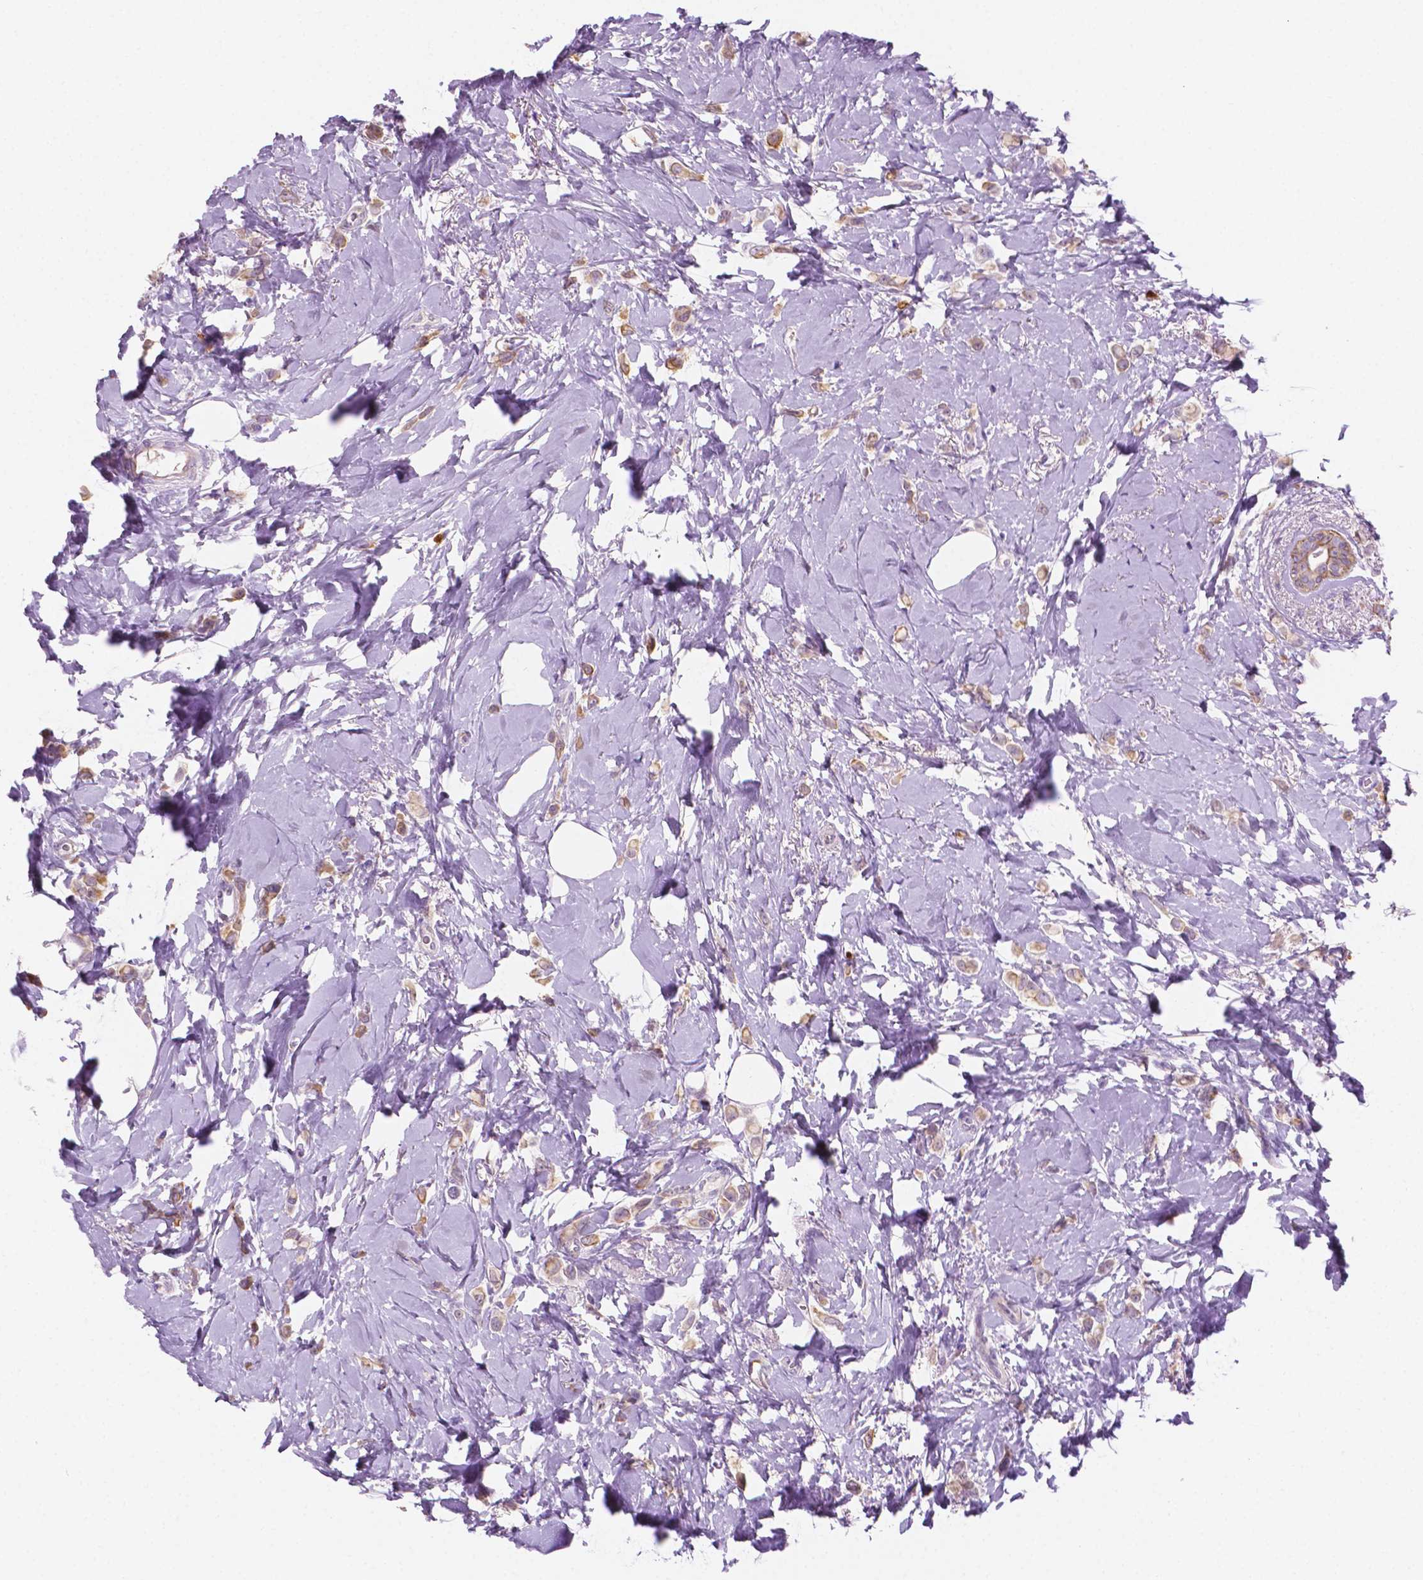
{"staining": {"intensity": "weak", "quantity": ">75%", "location": "cytoplasmic/membranous"}, "tissue": "breast cancer", "cell_type": "Tumor cells", "image_type": "cancer", "snomed": [{"axis": "morphology", "description": "Lobular carcinoma"}, {"axis": "topography", "description": "Breast"}], "caption": "An immunohistochemistry histopathology image of neoplastic tissue is shown. Protein staining in brown highlights weak cytoplasmic/membranous positivity in lobular carcinoma (breast) within tumor cells. (brown staining indicates protein expression, while blue staining denotes nuclei).", "gene": "EPPK1", "patient": {"sex": "female", "age": 66}}